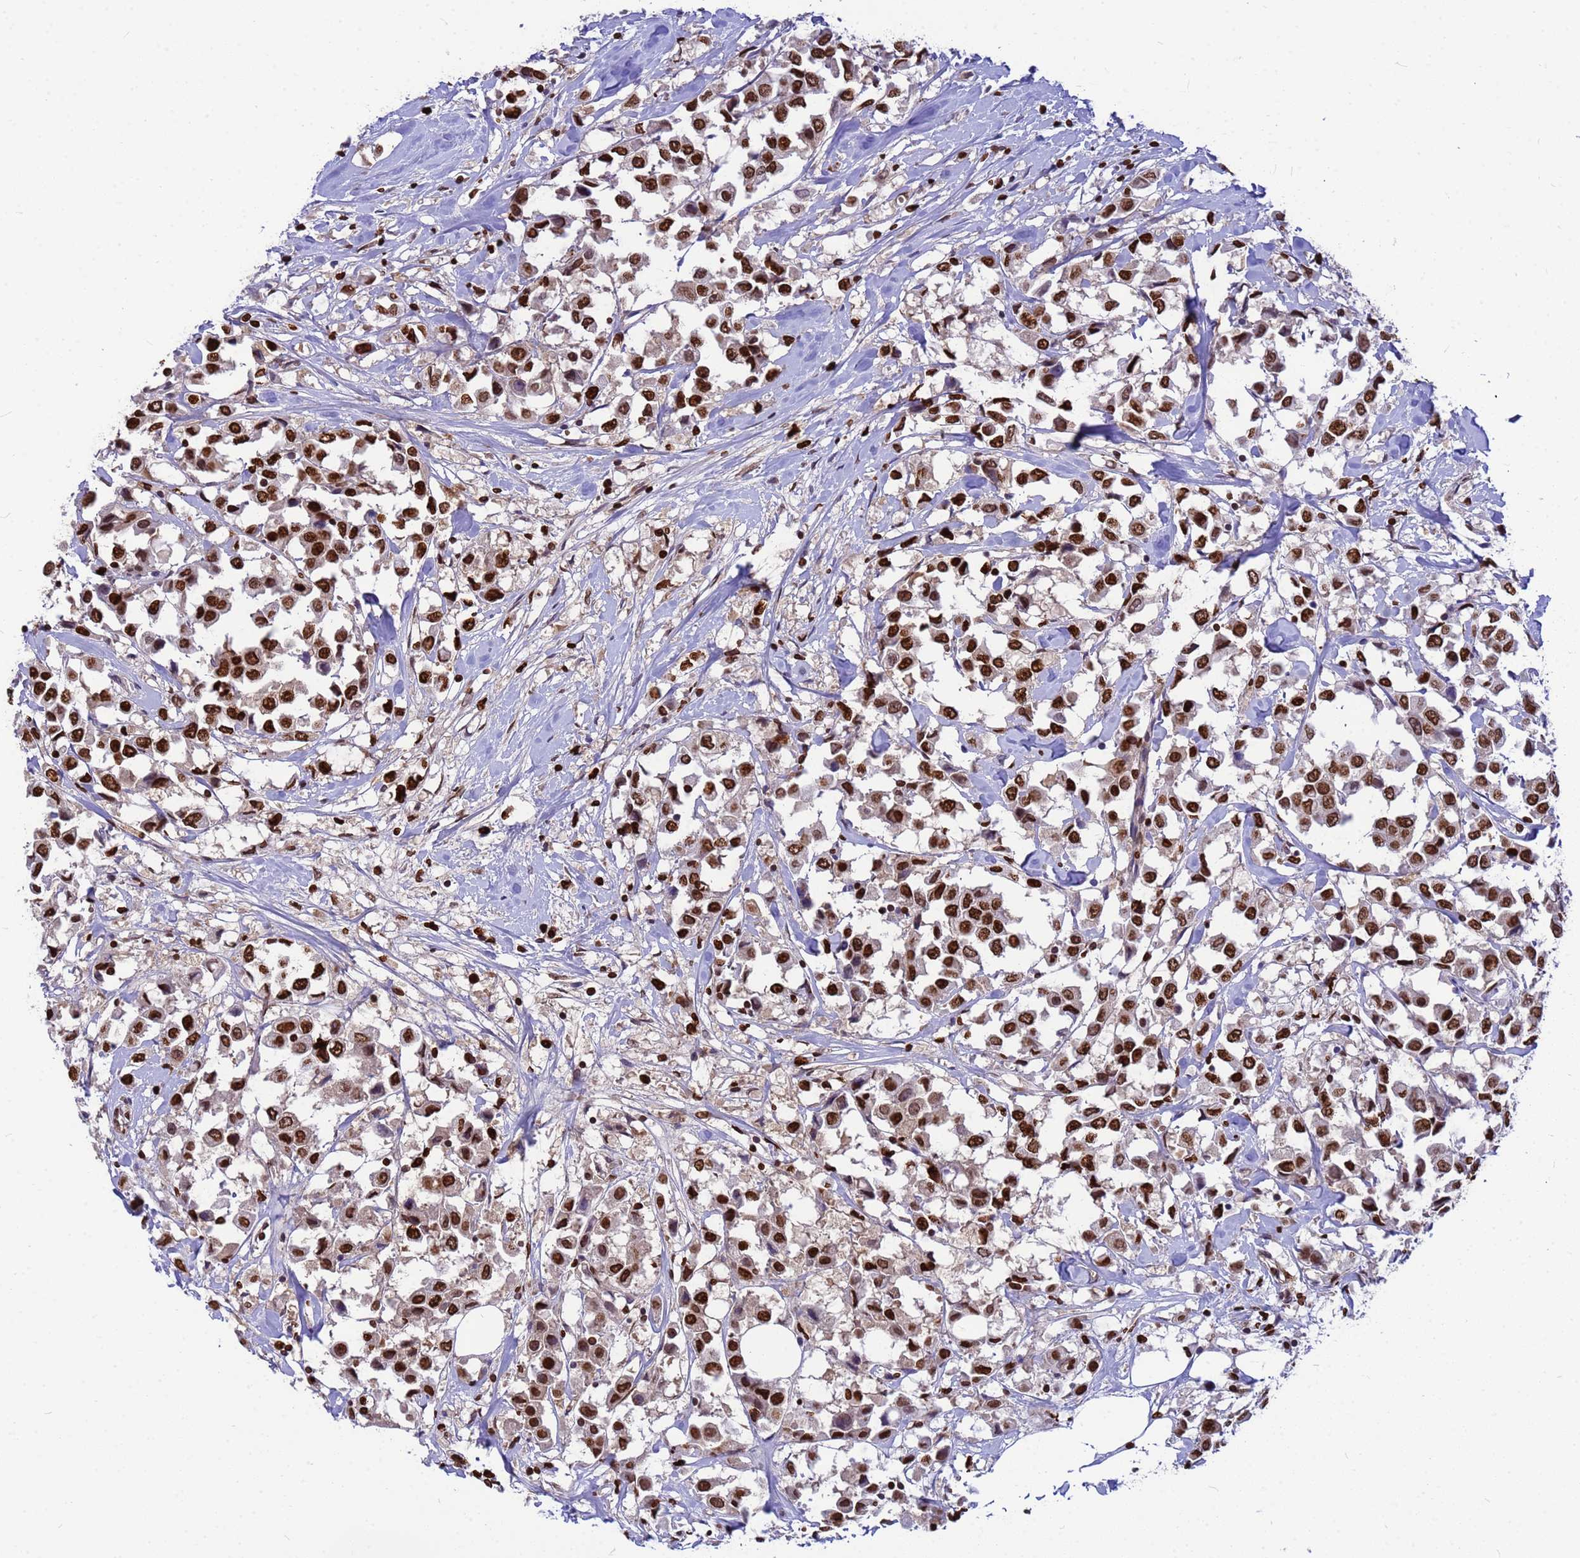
{"staining": {"intensity": "strong", "quantity": "25%-75%", "location": "nuclear"}, "tissue": "breast cancer", "cell_type": "Tumor cells", "image_type": "cancer", "snomed": [{"axis": "morphology", "description": "Duct carcinoma"}, {"axis": "topography", "description": "Breast"}], "caption": "A micrograph of human breast infiltrating ductal carcinoma stained for a protein exhibits strong nuclear brown staining in tumor cells.", "gene": "ORM1", "patient": {"sex": "female", "age": 61}}